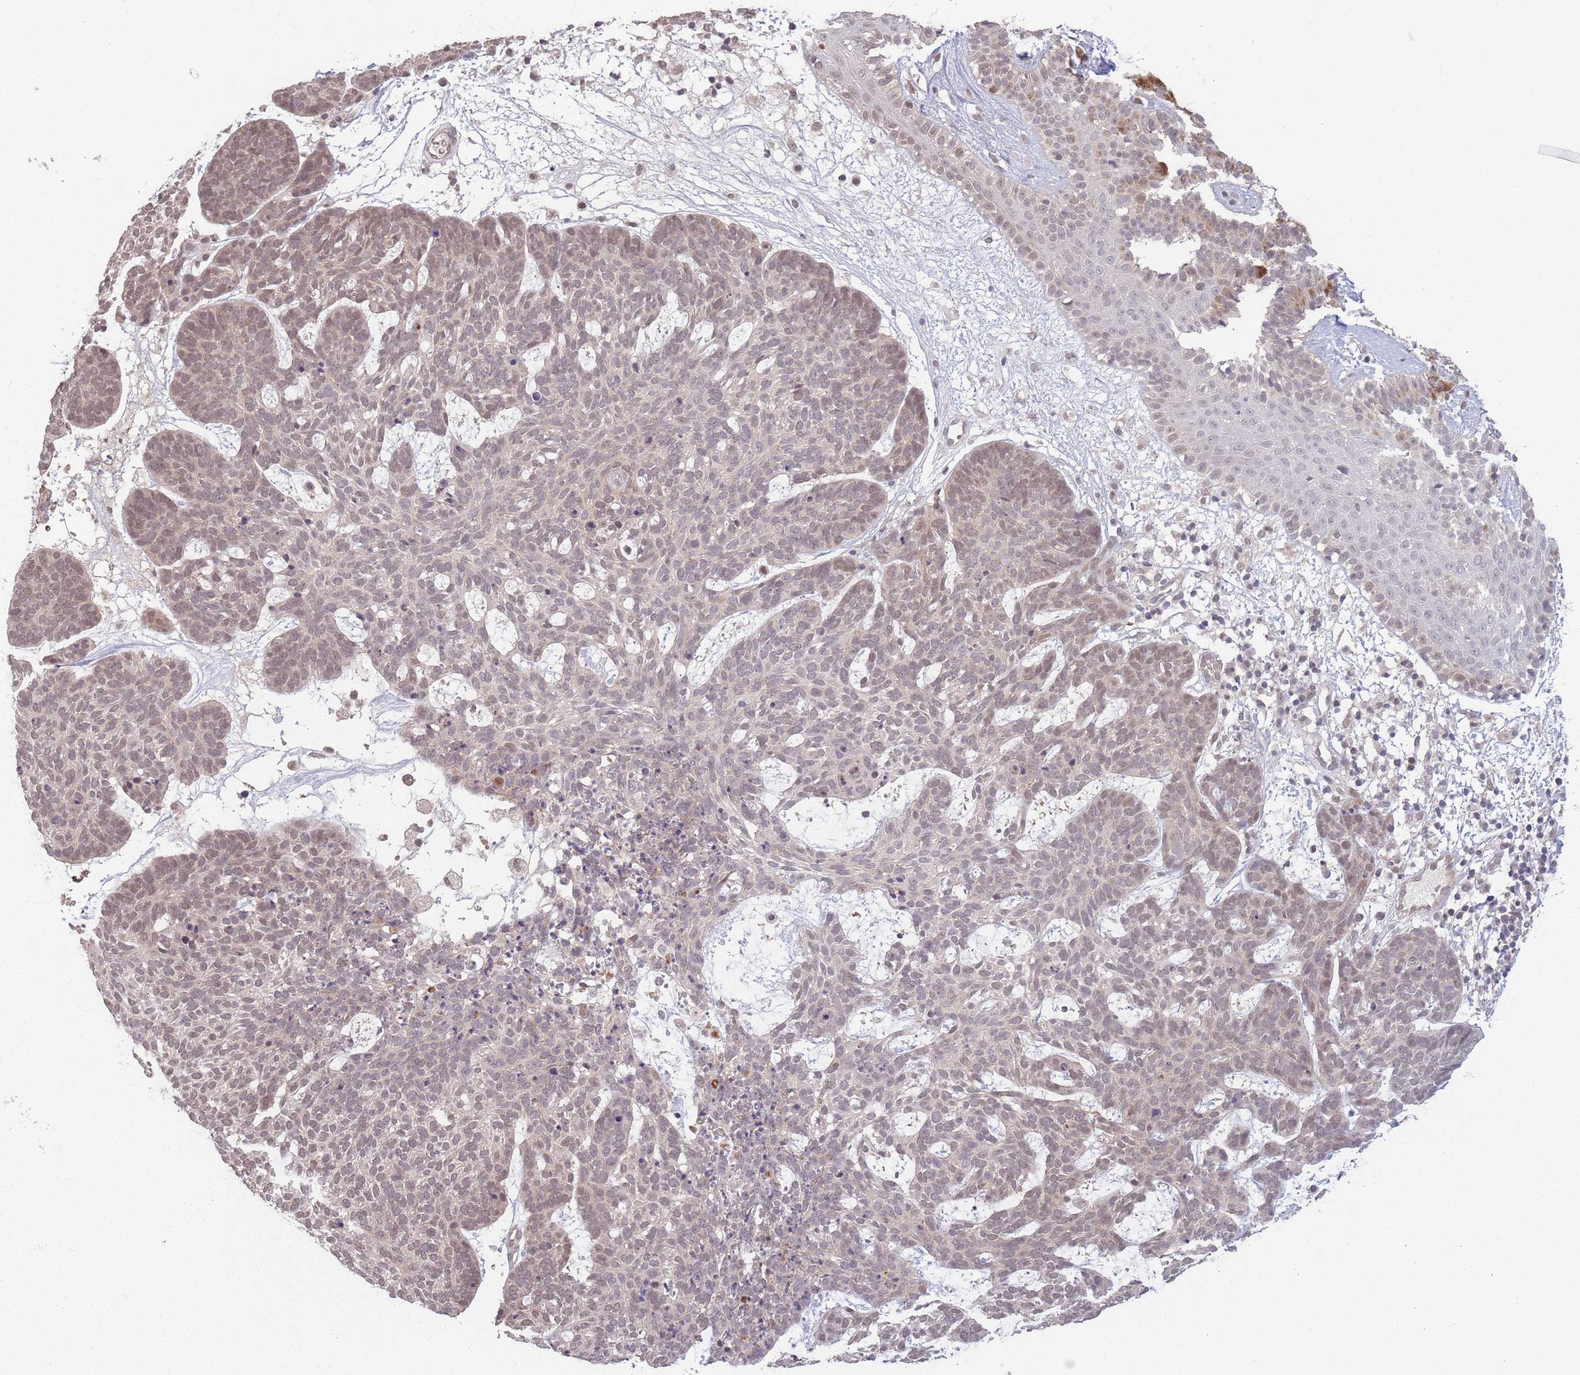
{"staining": {"intensity": "weak", "quantity": "25%-75%", "location": "nuclear"}, "tissue": "skin cancer", "cell_type": "Tumor cells", "image_type": "cancer", "snomed": [{"axis": "morphology", "description": "Basal cell carcinoma"}, {"axis": "topography", "description": "Skin"}], "caption": "Skin cancer stained for a protein (brown) displays weak nuclear positive staining in approximately 25%-75% of tumor cells.", "gene": "CCDC154", "patient": {"sex": "female", "age": 89}}